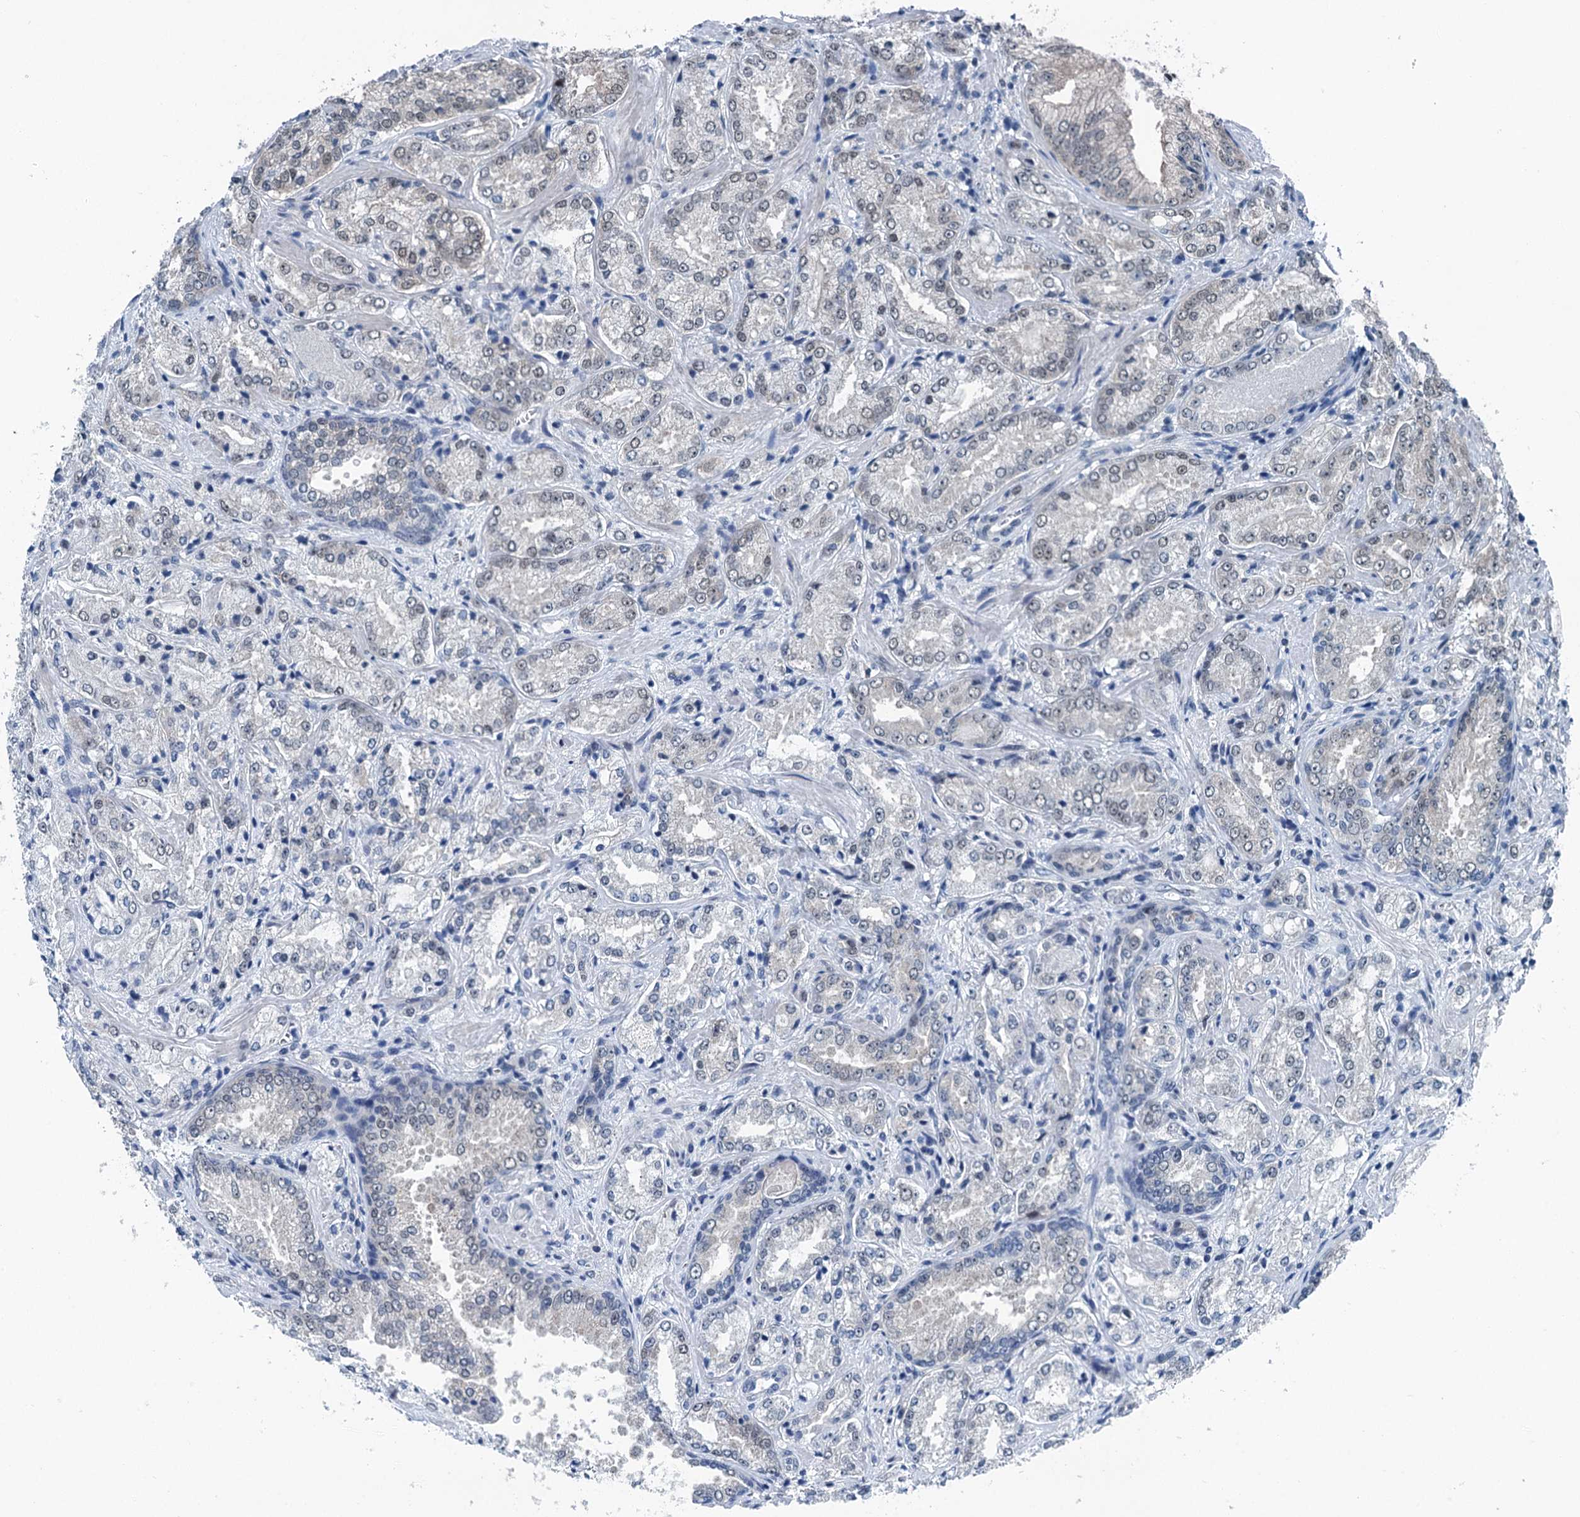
{"staining": {"intensity": "moderate", "quantity": "<25%", "location": "cytoplasmic/membranous,nuclear"}, "tissue": "prostate cancer", "cell_type": "Tumor cells", "image_type": "cancer", "snomed": [{"axis": "morphology", "description": "Adenocarcinoma, Low grade"}, {"axis": "topography", "description": "Prostate"}], "caption": "The photomicrograph exhibits immunohistochemical staining of low-grade adenocarcinoma (prostate). There is moderate cytoplasmic/membranous and nuclear staining is present in about <25% of tumor cells.", "gene": "TRPT1", "patient": {"sex": "male", "age": 74}}